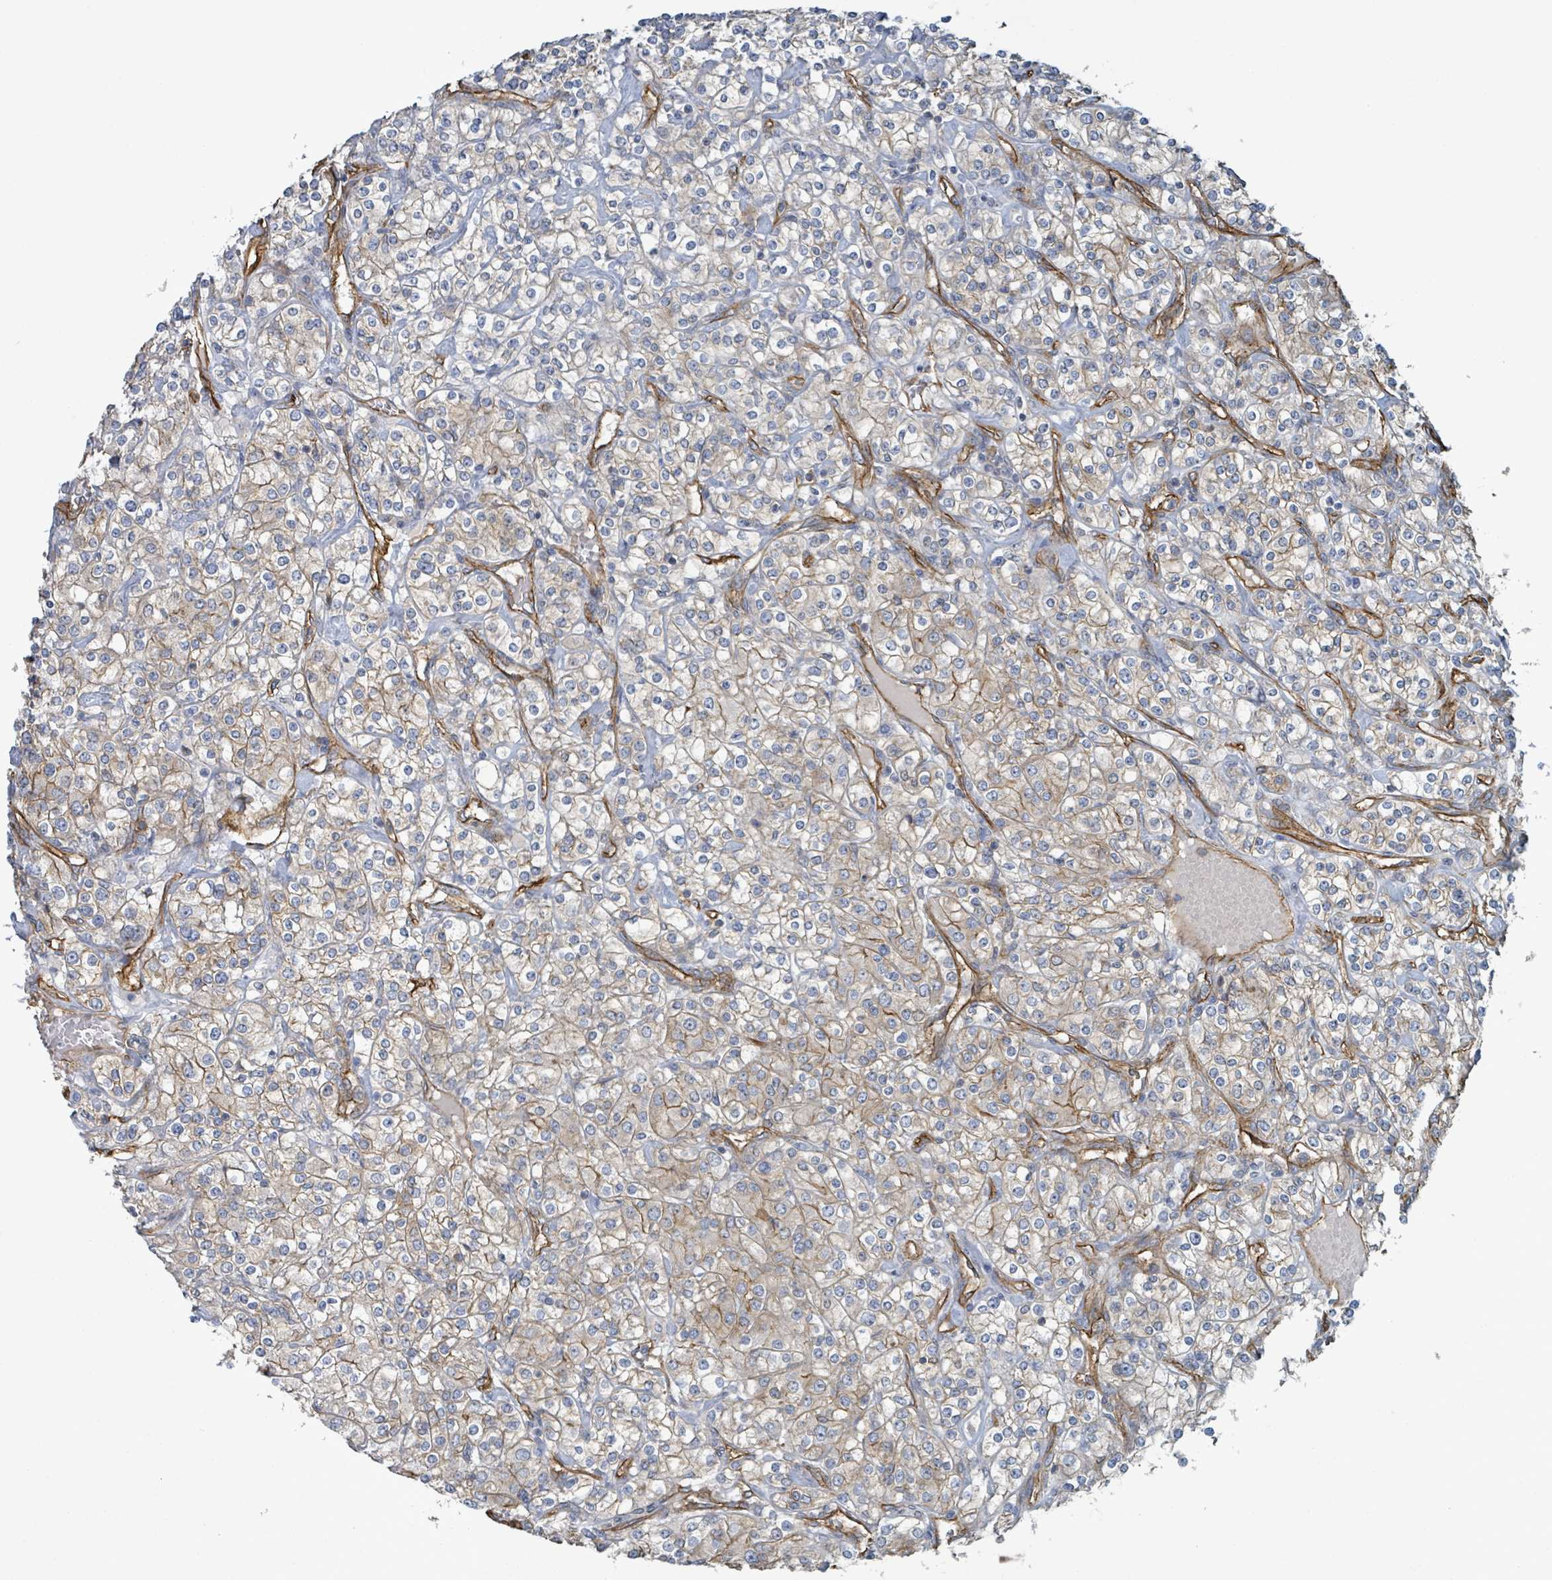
{"staining": {"intensity": "weak", "quantity": "25%-75%", "location": "cytoplasmic/membranous"}, "tissue": "renal cancer", "cell_type": "Tumor cells", "image_type": "cancer", "snomed": [{"axis": "morphology", "description": "Adenocarcinoma, NOS"}, {"axis": "topography", "description": "Kidney"}], "caption": "This micrograph exhibits immunohistochemistry (IHC) staining of adenocarcinoma (renal), with low weak cytoplasmic/membranous expression in about 25%-75% of tumor cells.", "gene": "LDOC1", "patient": {"sex": "male", "age": 77}}